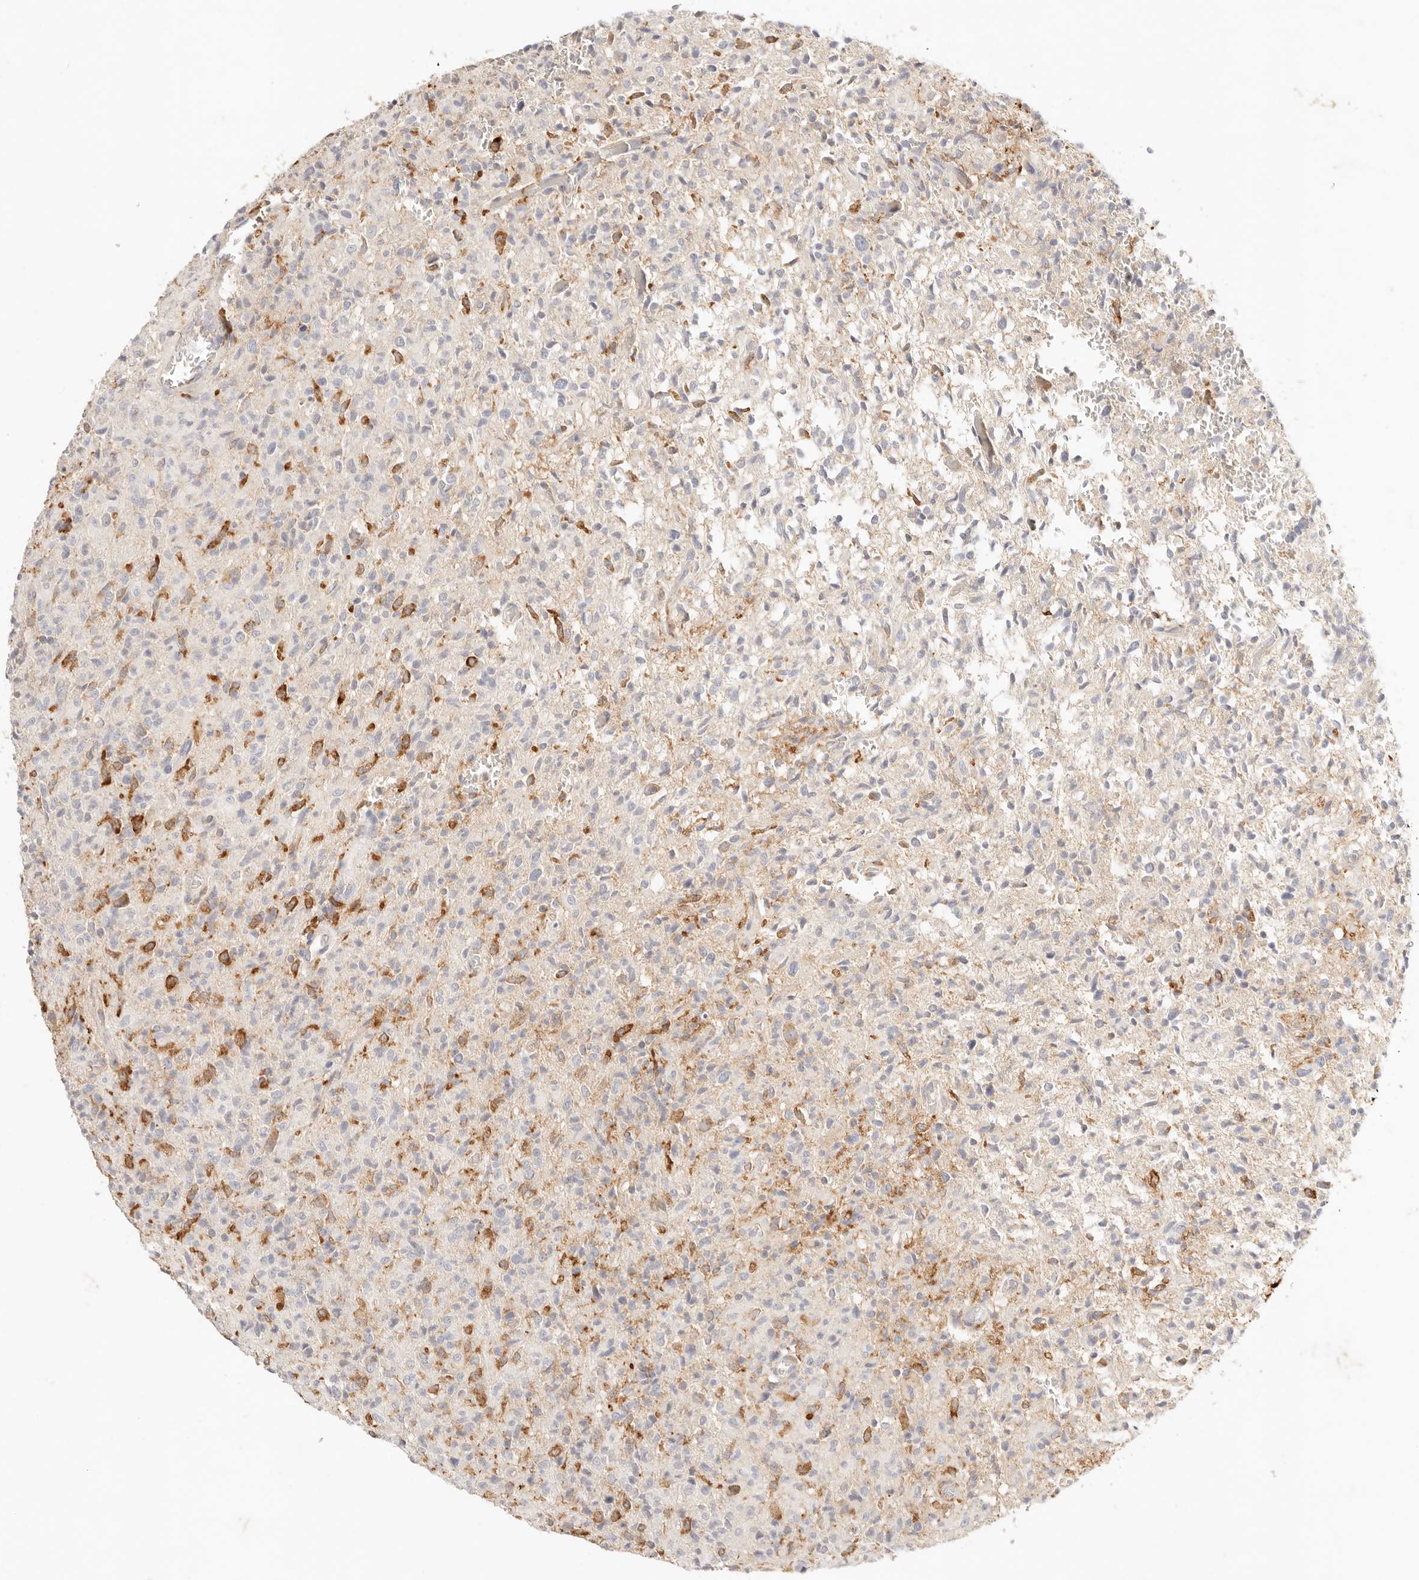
{"staining": {"intensity": "negative", "quantity": "none", "location": "none"}, "tissue": "glioma", "cell_type": "Tumor cells", "image_type": "cancer", "snomed": [{"axis": "morphology", "description": "Glioma, malignant, High grade"}, {"axis": "topography", "description": "Brain"}], "caption": "The photomicrograph displays no staining of tumor cells in glioma. (Brightfield microscopy of DAB immunohistochemistry at high magnification).", "gene": "HK2", "patient": {"sex": "female", "age": 57}}